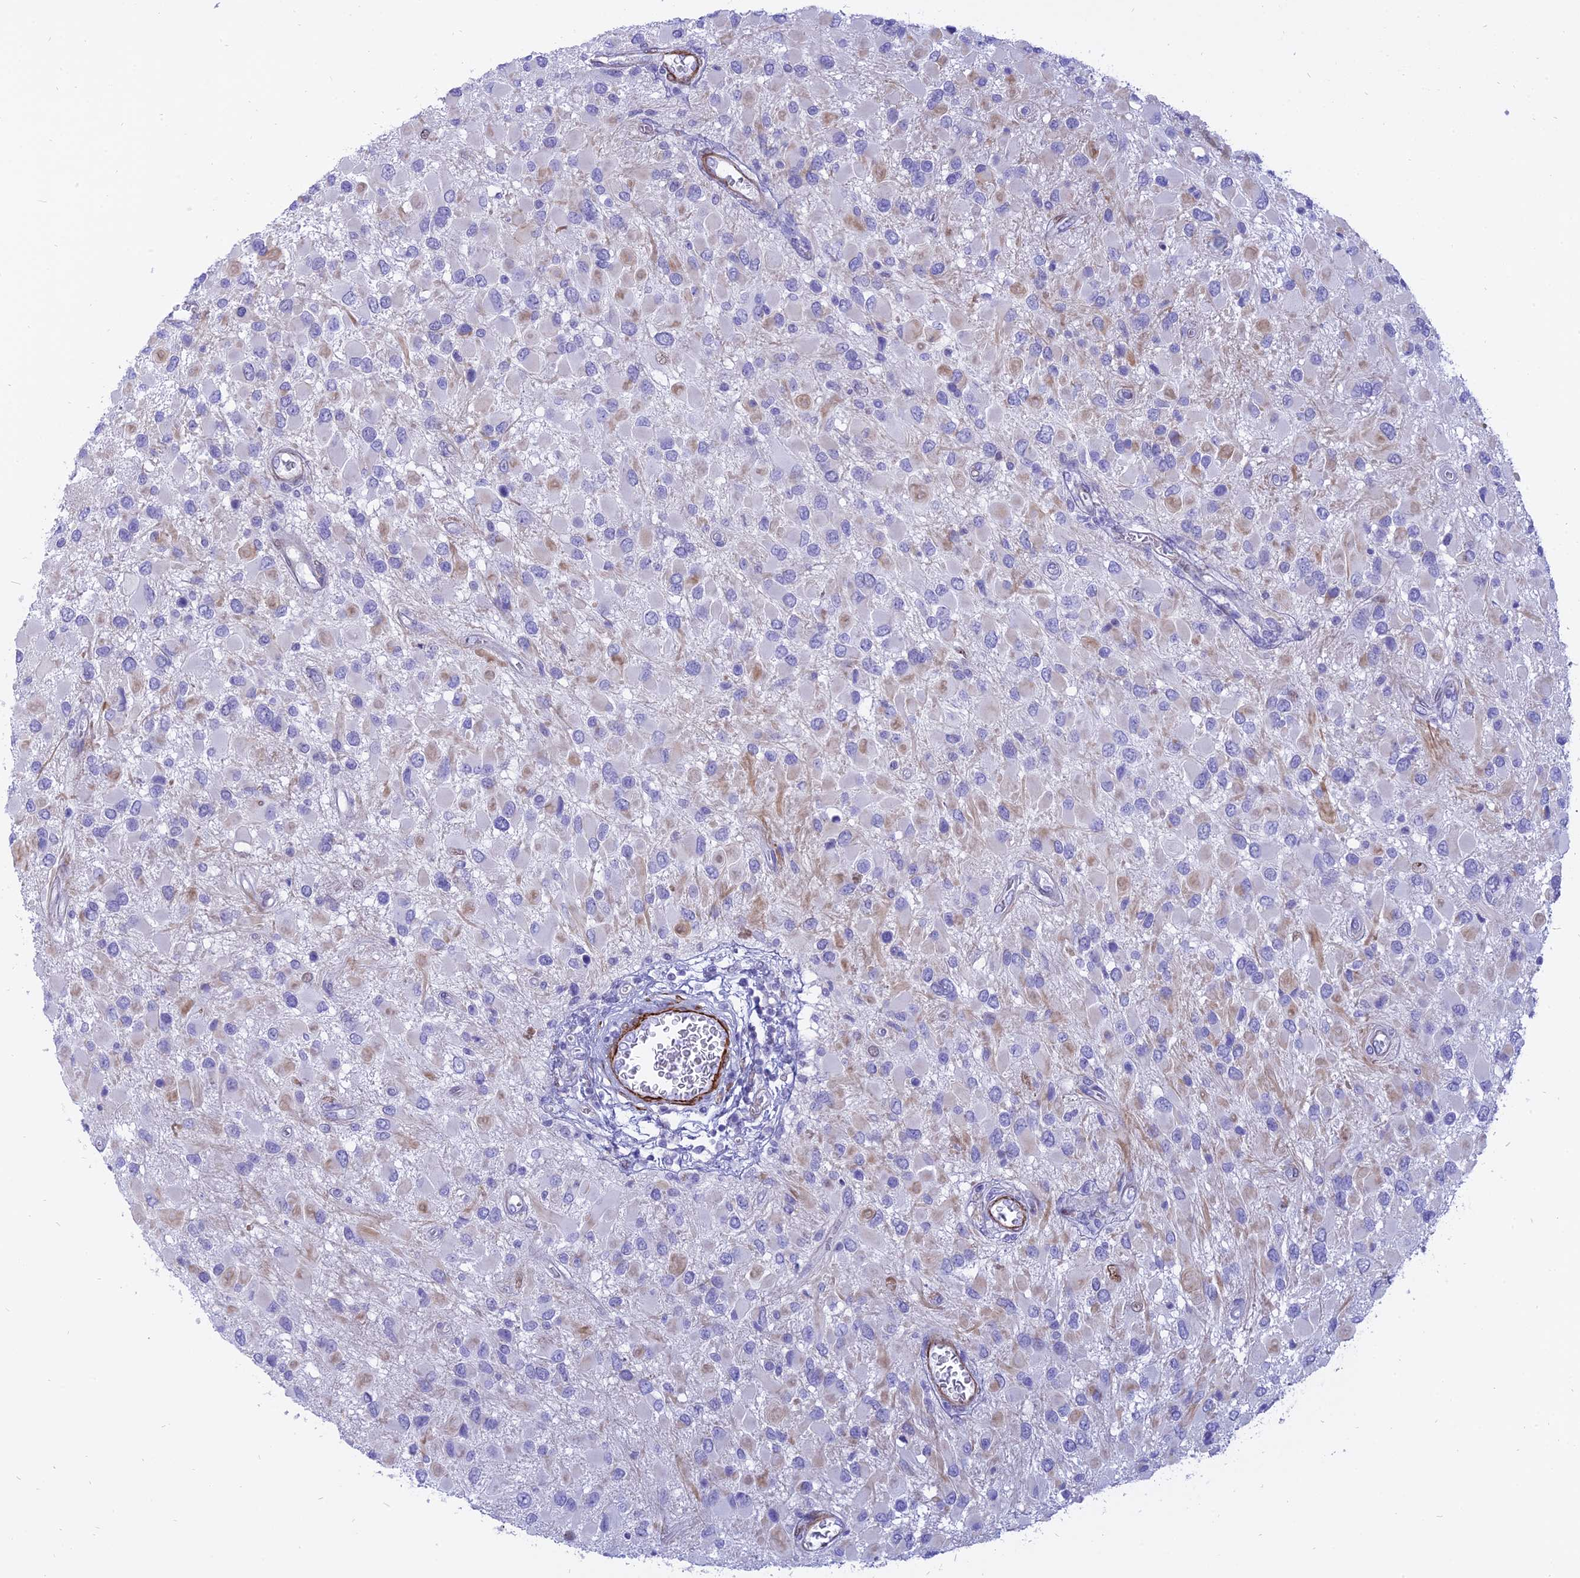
{"staining": {"intensity": "negative", "quantity": "none", "location": "none"}, "tissue": "glioma", "cell_type": "Tumor cells", "image_type": "cancer", "snomed": [{"axis": "morphology", "description": "Glioma, malignant, High grade"}, {"axis": "topography", "description": "Brain"}], "caption": "This is an immunohistochemistry (IHC) image of human malignant glioma (high-grade). There is no expression in tumor cells.", "gene": "CENPV", "patient": {"sex": "male", "age": 53}}